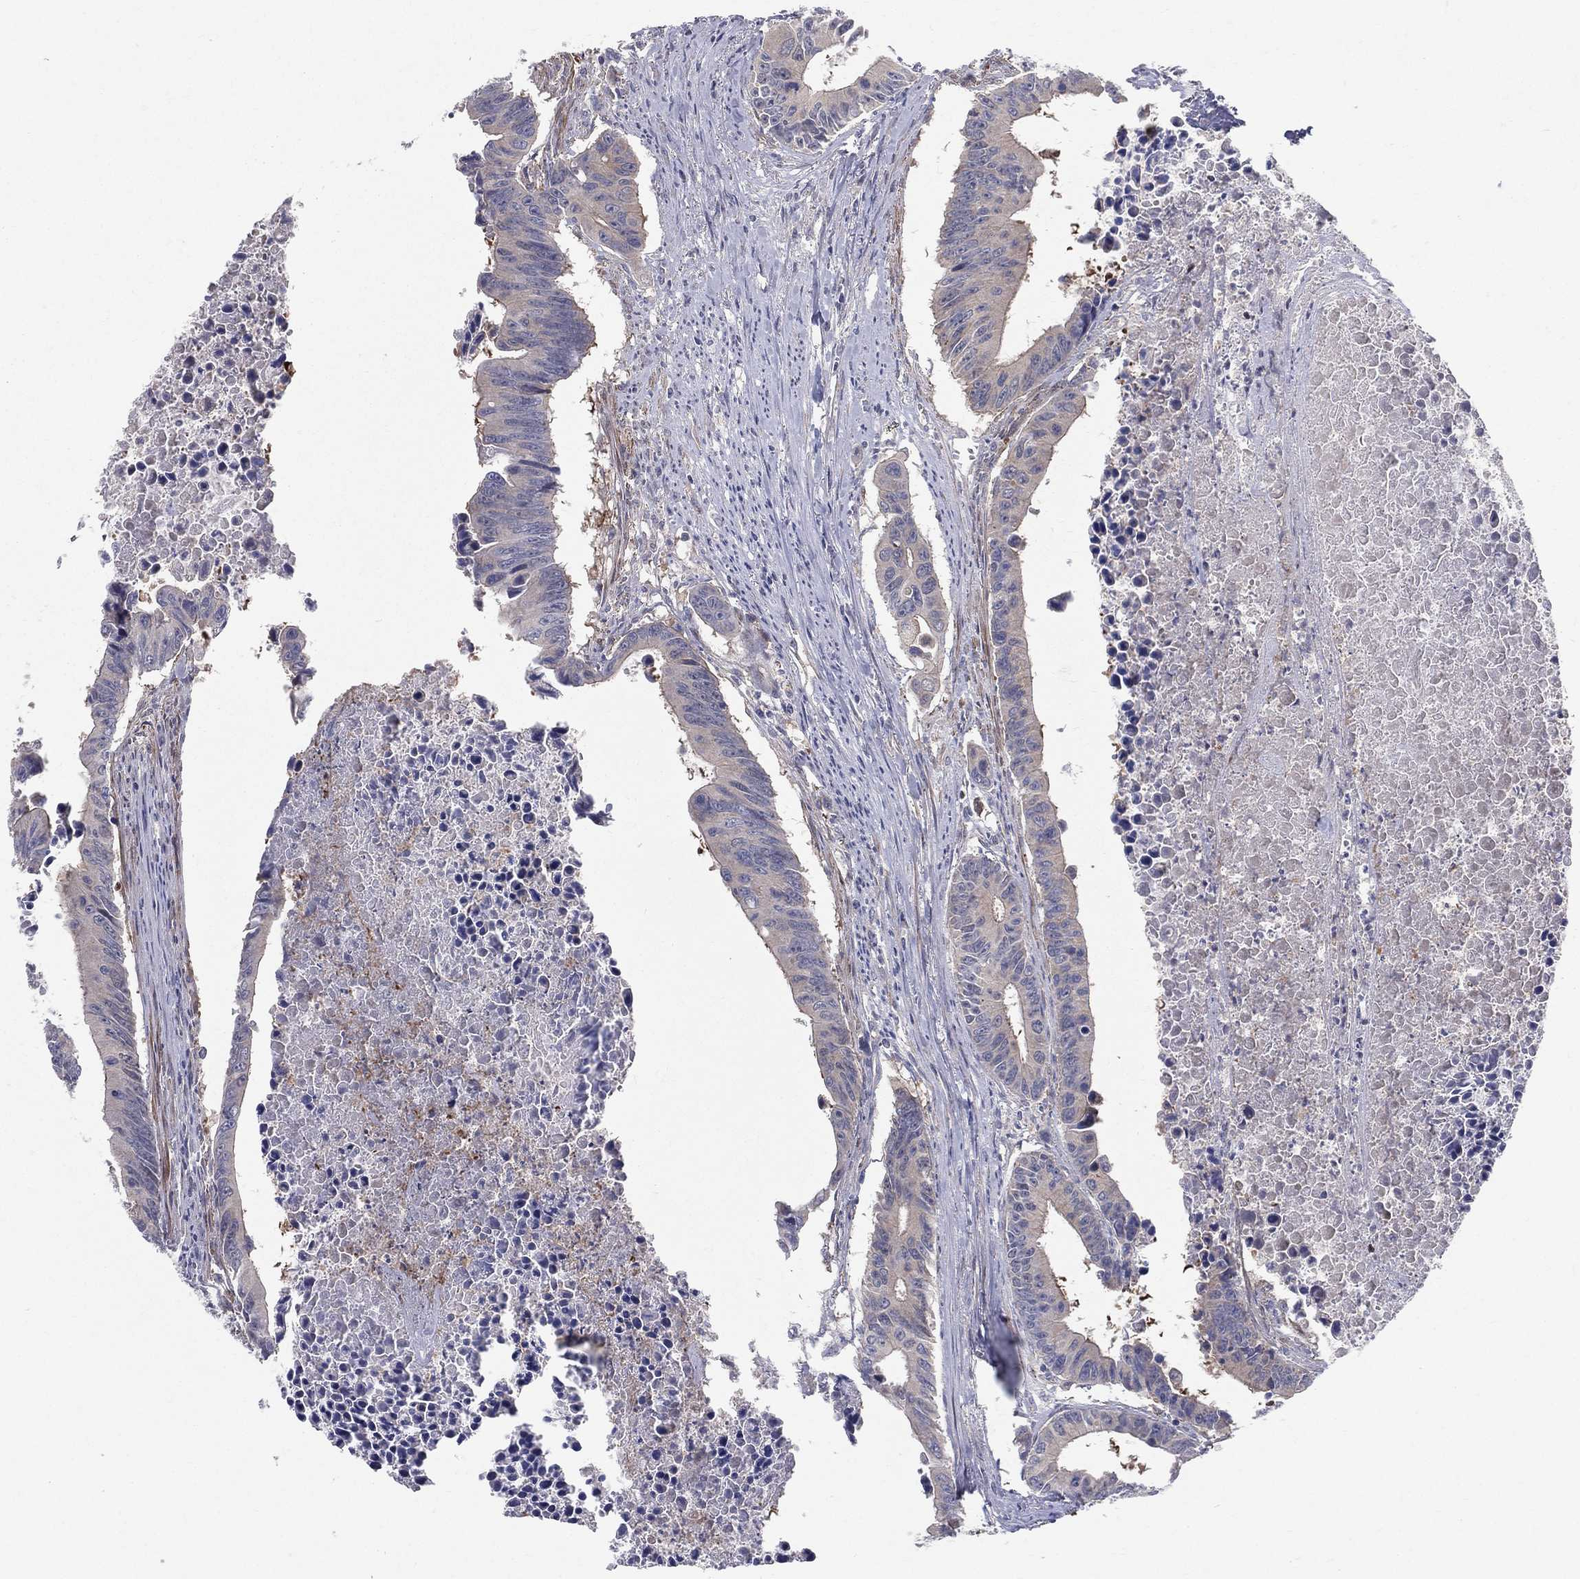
{"staining": {"intensity": "weak", "quantity": "25%-75%", "location": "cytoplasmic/membranous"}, "tissue": "colorectal cancer", "cell_type": "Tumor cells", "image_type": "cancer", "snomed": [{"axis": "morphology", "description": "Adenocarcinoma, NOS"}, {"axis": "topography", "description": "Colon"}], "caption": "Protein staining demonstrates weak cytoplasmic/membranous staining in about 25%-75% of tumor cells in colorectal adenocarcinoma.", "gene": "POMZP3", "patient": {"sex": "female", "age": 87}}